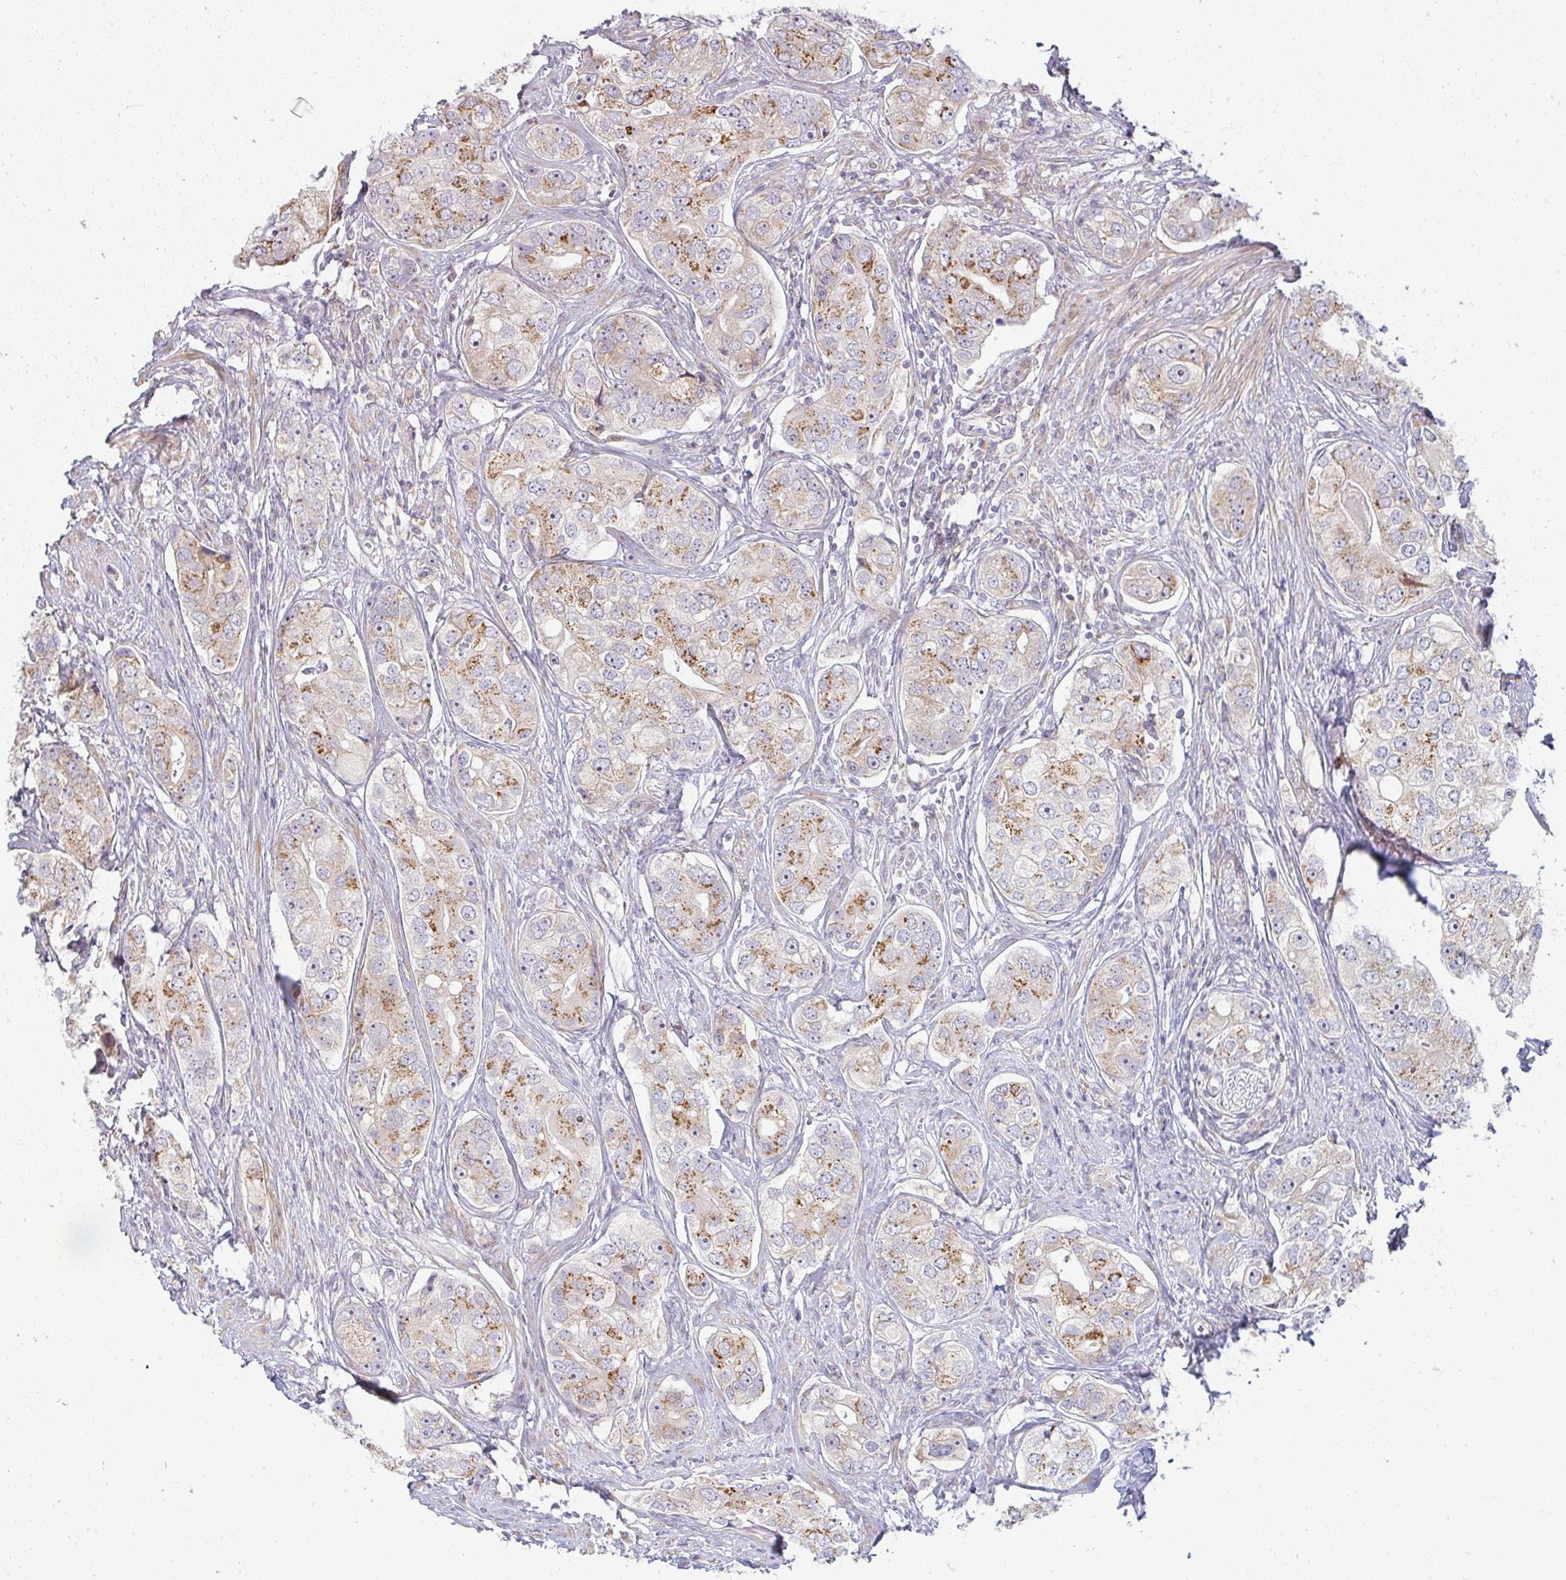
{"staining": {"intensity": "moderate", "quantity": ">75%", "location": "cytoplasmic/membranous"}, "tissue": "prostate cancer", "cell_type": "Tumor cells", "image_type": "cancer", "snomed": [{"axis": "morphology", "description": "Adenocarcinoma, High grade"}, {"axis": "topography", "description": "Prostate"}], "caption": "A brown stain highlights moderate cytoplasmic/membranous staining of a protein in prostate cancer (high-grade adenocarcinoma) tumor cells.", "gene": "MOB1A", "patient": {"sex": "male", "age": 60}}